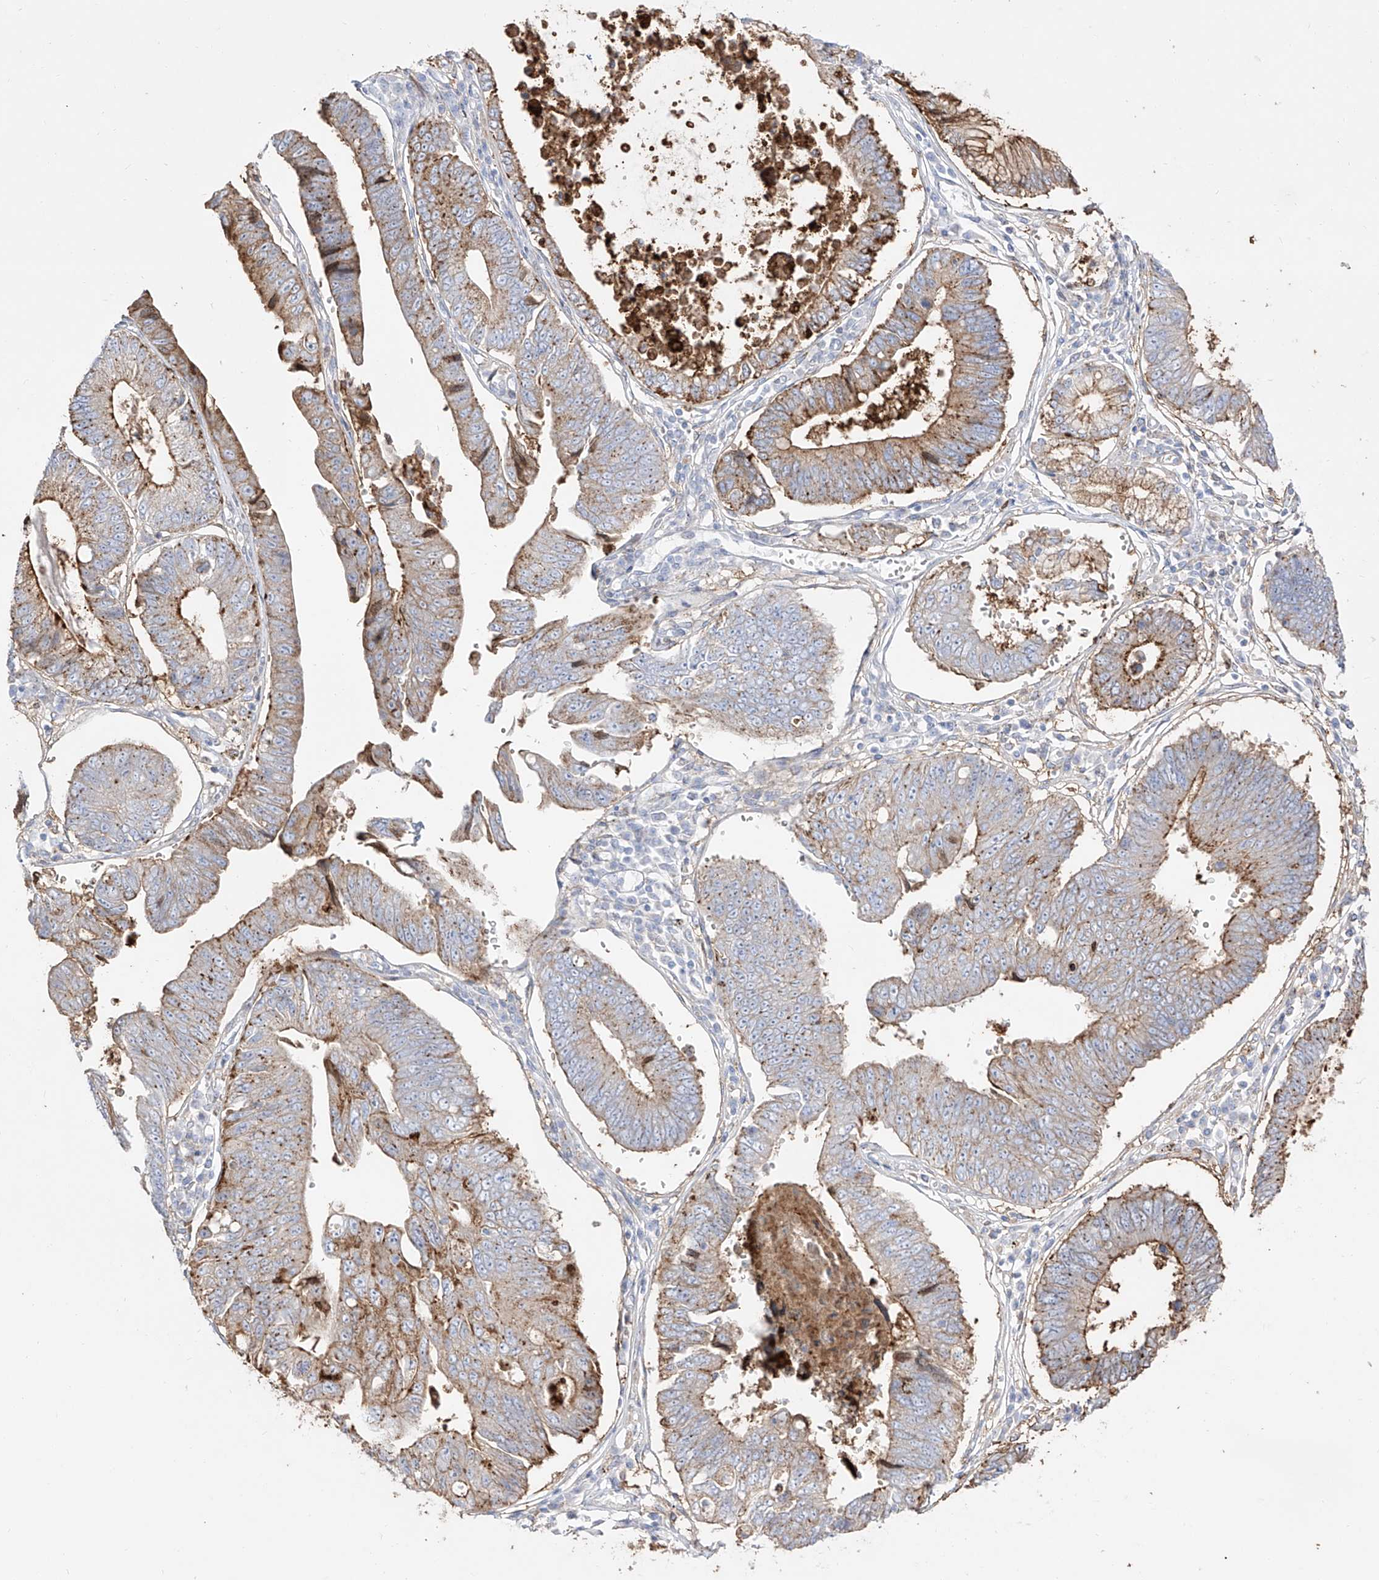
{"staining": {"intensity": "moderate", "quantity": "25%-75%", "location": "cytoplasmic/membranous"}, "tissue": "stomach cancer", "cell_type": "Tumor cells", "image_type": "cancer", "snomed": [{"axis": "morphology", "description": "Adenocarcinoma, NOS"}, {"axis": "topography", "description": "Stomach"}], "caption": "A brown stain shows moderate cytoplasmic/membranous staining of a protein in human stomach cancer (adenocarcinoma) tumor cells. The staining is performed using DAB brown chromogen to label protein expression. The nuclei are counter-stained blue using hematoxylin.", "gene": "ZGRF1", "patient": {"sex": "male", "age": 59}}